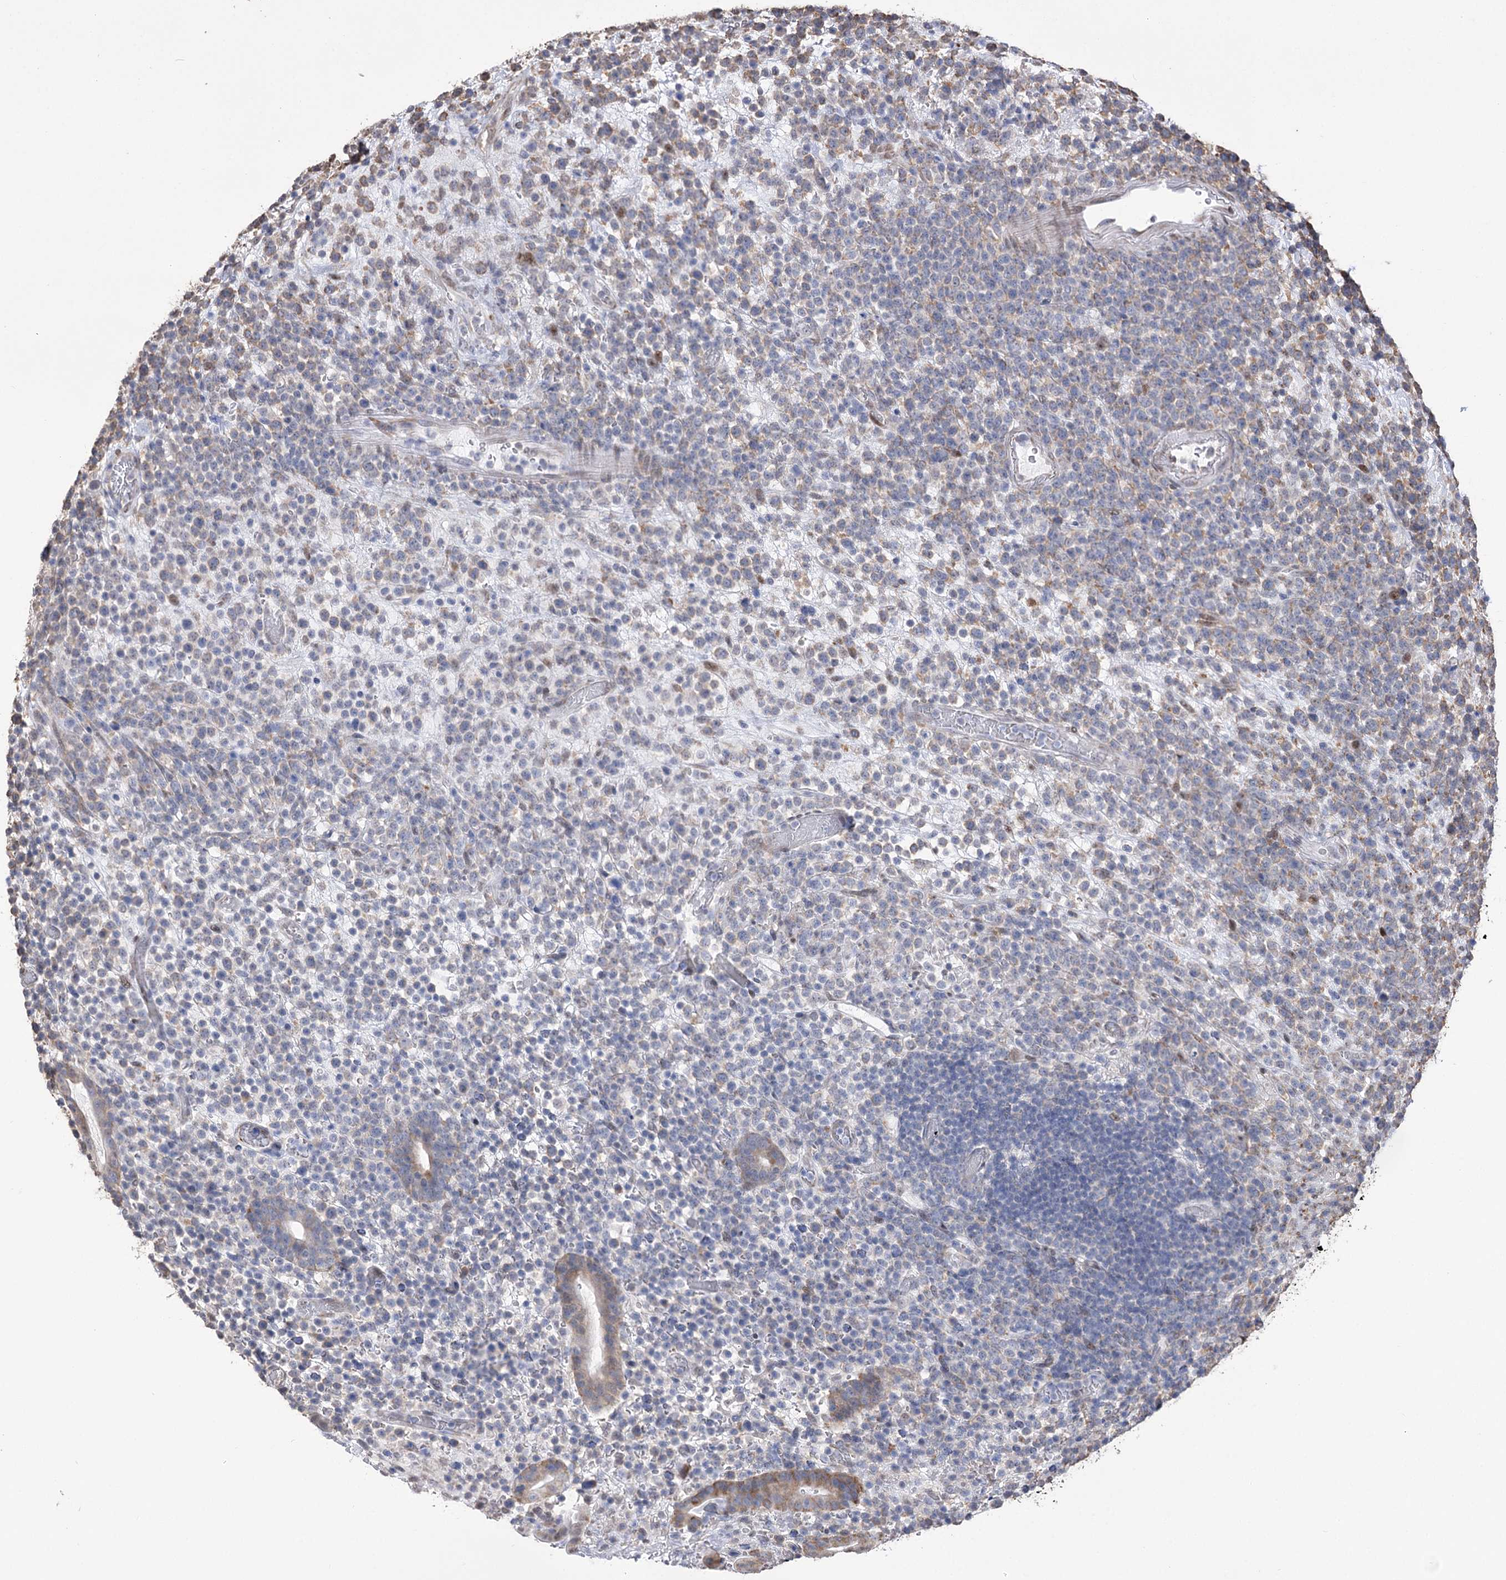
{"staining": {"intensity": "weak", "quantity": "25%-75%", "location": "cytoplasmic/membranous"}, "tissue": "lymphoma", "cell_type": "Tumor cells", "image_type": "cancer", "snomed": [{"axis": "morphology", "description": "Malignant lymphoma, non-Hodgkin's type, High grade"}, {"axis": "topography", "description": "Colon"}], "caption": "An image of malignant lymphoma, non-Hodgkin's type (high-grade) stained for a protein demonstrates weak cytoplasmic/membranous brown staining in tumor cells.", "gene": "NFU1", "patient": {"sex": "female", "age": 53}}